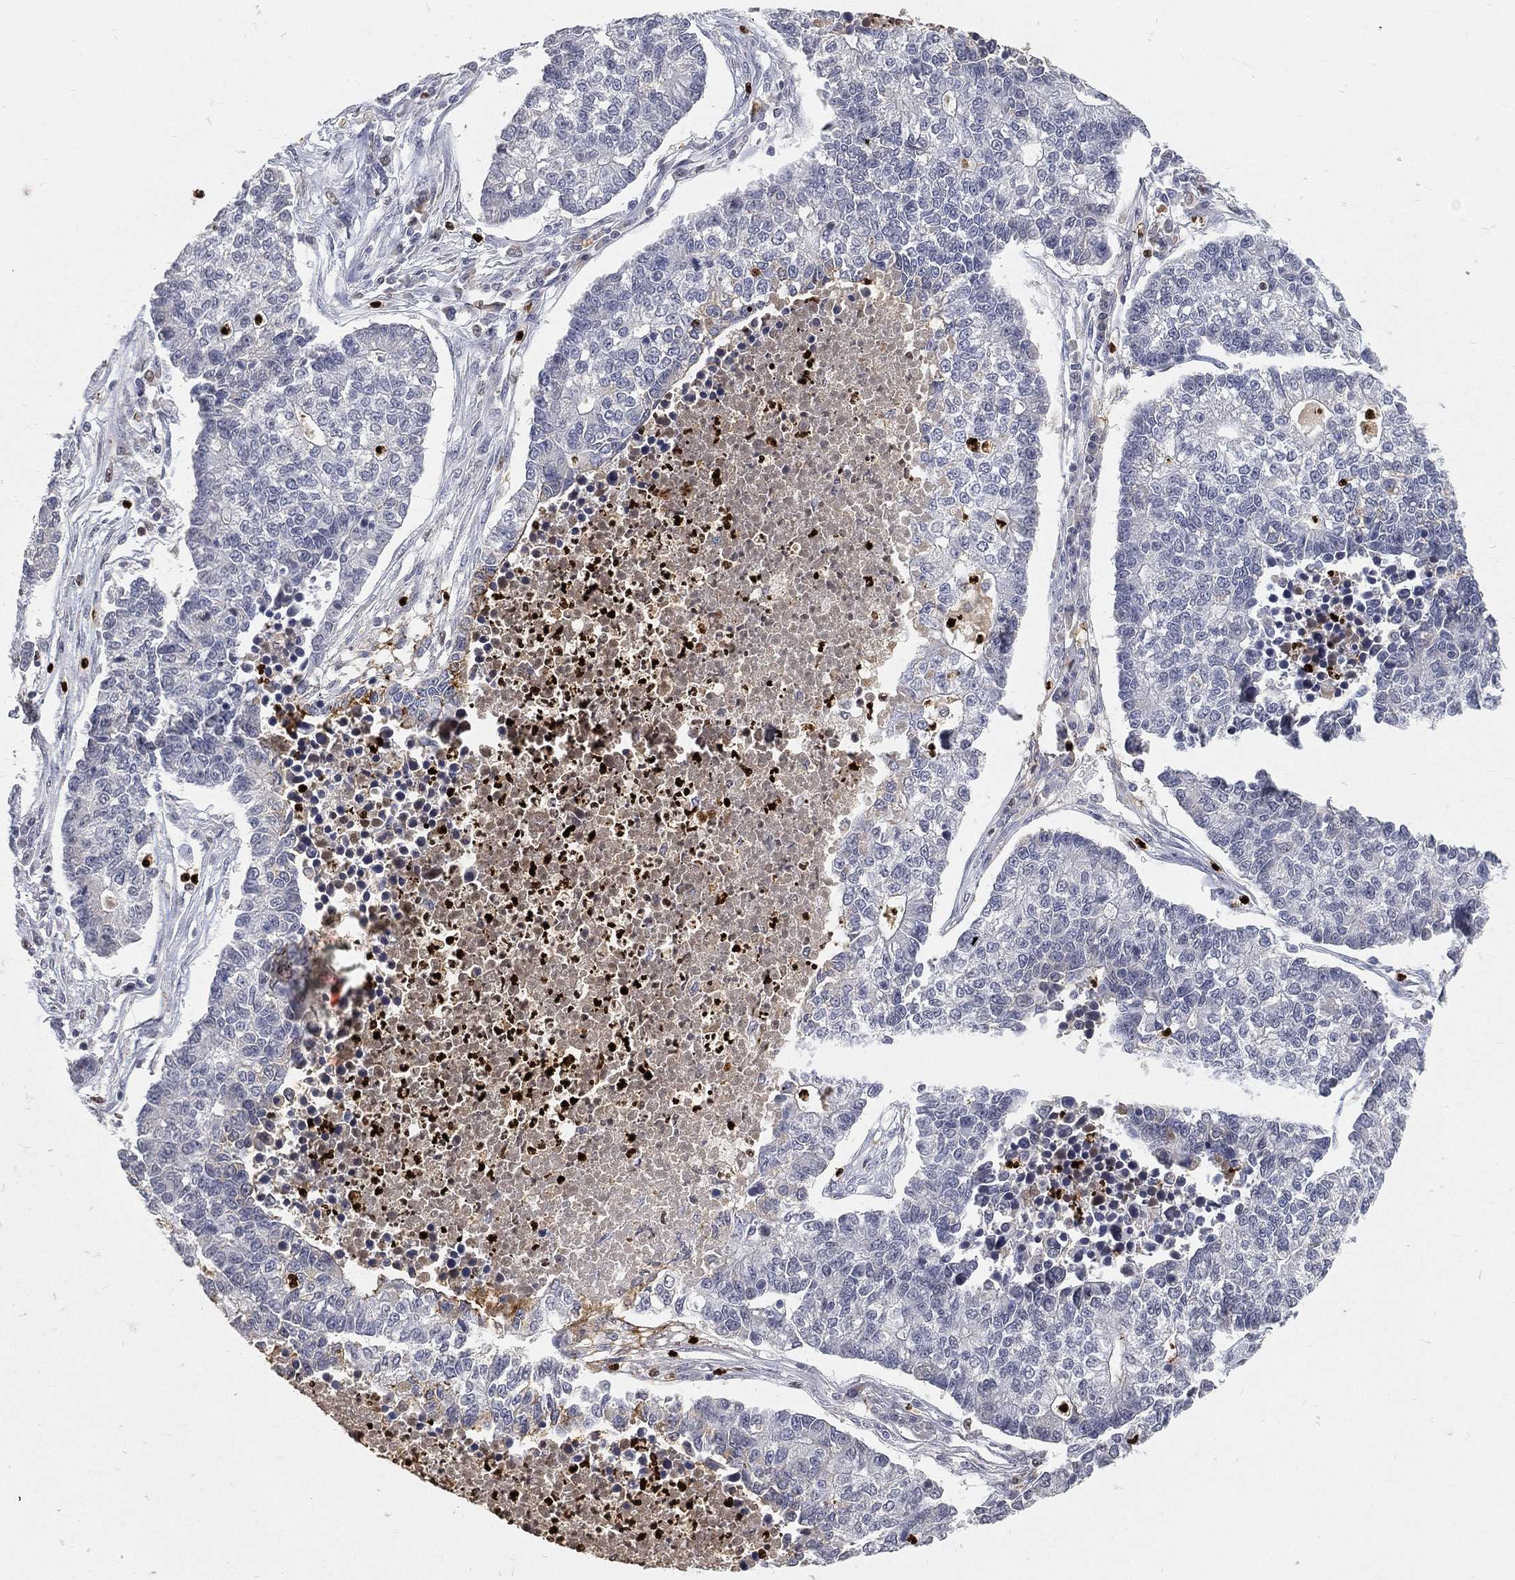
{"staining": {"intensity": "negative", "quantity": "none", "location": "none"}, "tissue": "lung cancer", "cell_type": "Tumor cells", "image_type": "cancer", "snomed": [{"axis": "morphology", "description": "Adenocarcinoma, NOS"}, {"axis": "topography", "description": "Lung"}], "caption": "A photomicrograph of human lung cancer is negative for staining in tumor cells.", "gene": "ARG1", "patient": {"sex": "male", "age": 57}}